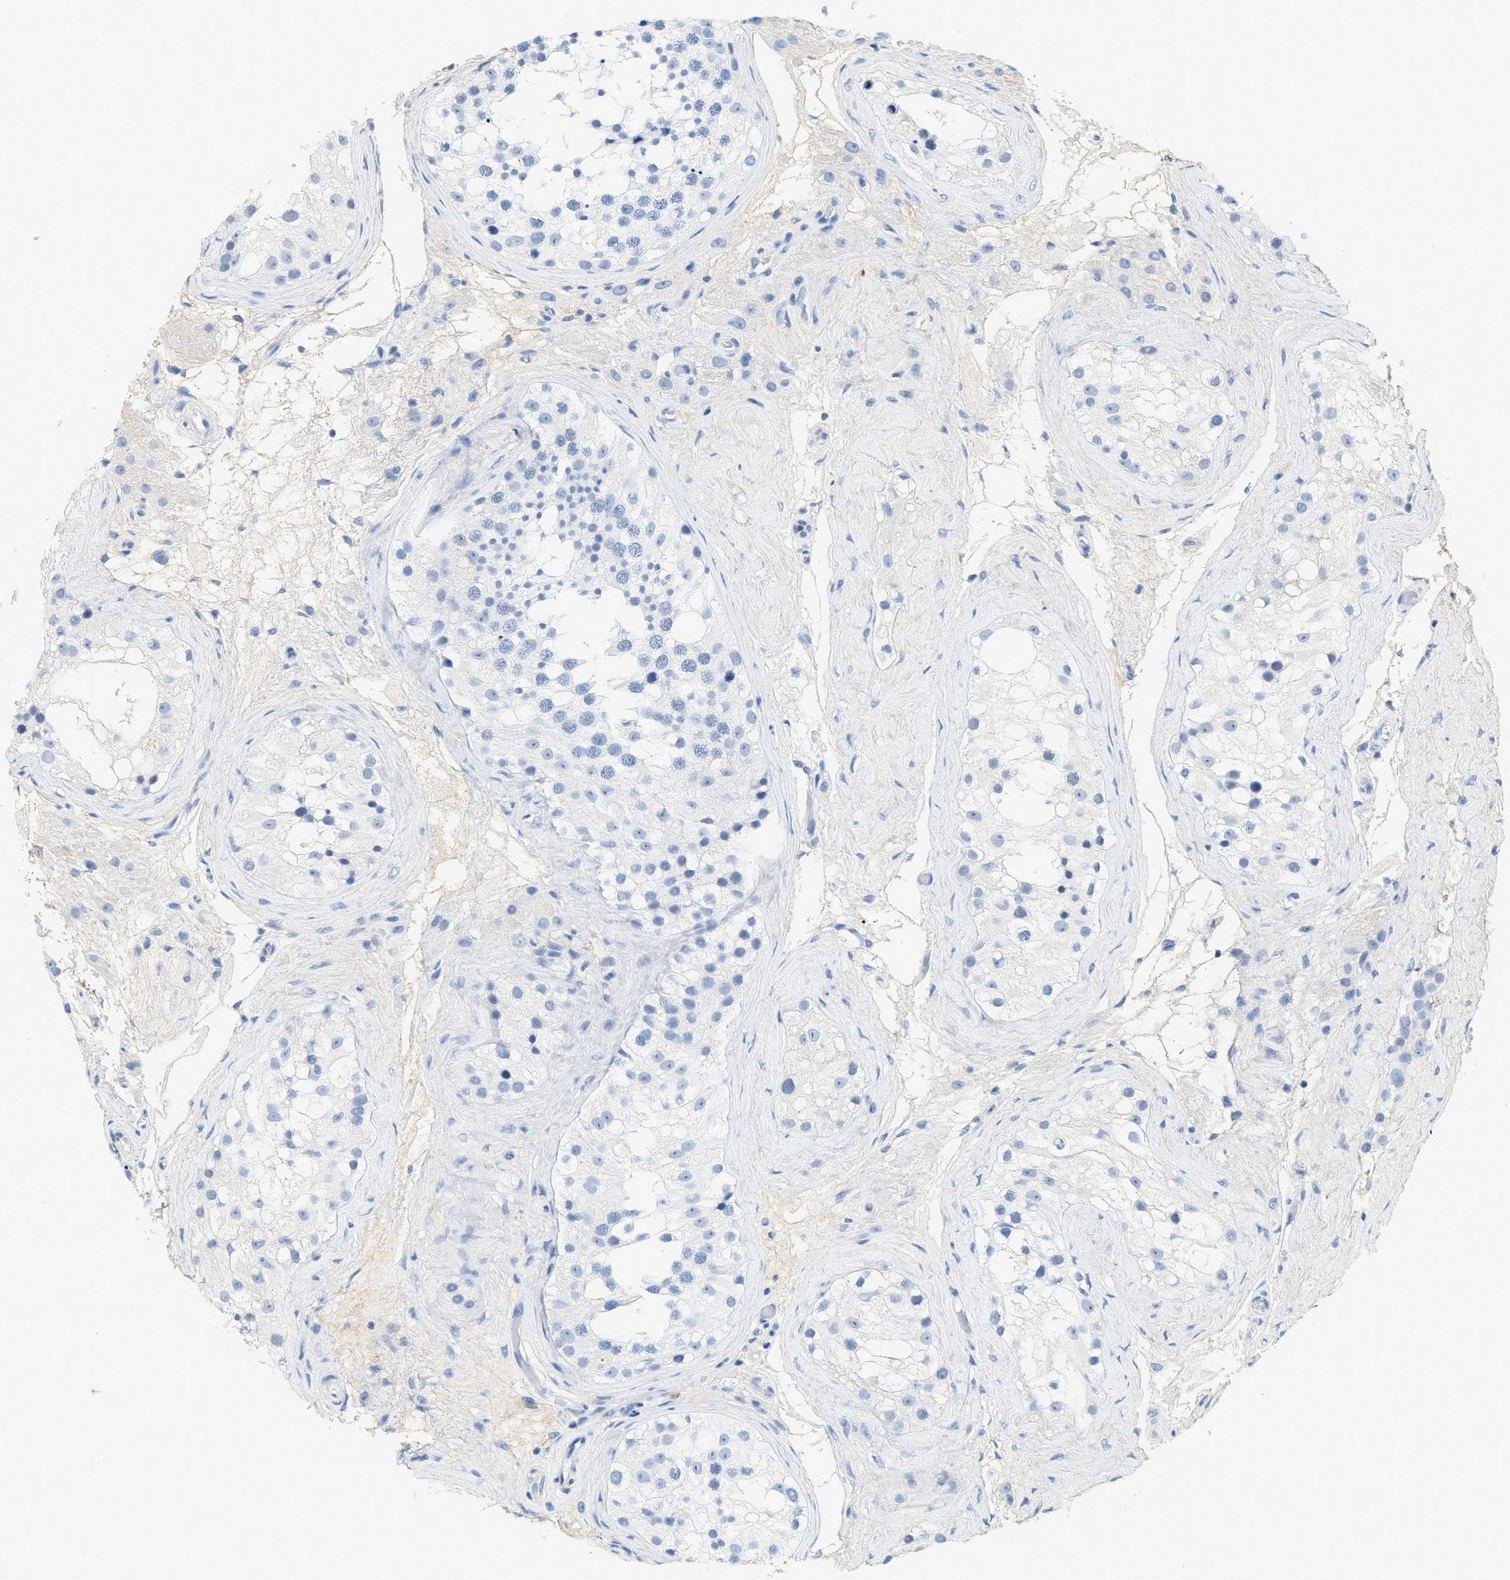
{"staining": {"intensity": "negative", "quantity": "none", "location": "none"}, "tissue": "testis", "cell_type": "Cells in seminiferous ducts", "image_type": "normal", "snomed": [{"axis": "morphology", "description": "Normal tissue, NOS"}, {"axis": "morphology", "description": "Seminoma, NOS"}, {"axis": "topography", "description": "Testis"}], "caption": "A high-resolution photomicrograph shows immunohistochemistry staining of normal testis, which demonstrates no significant staining in cells in seminiferous ducts. (Immunohistochemistry (ihc), brightfield microscopy, high magnification).", "gene": "LCN2", "patient": {"sex": "male", "age": 71}}